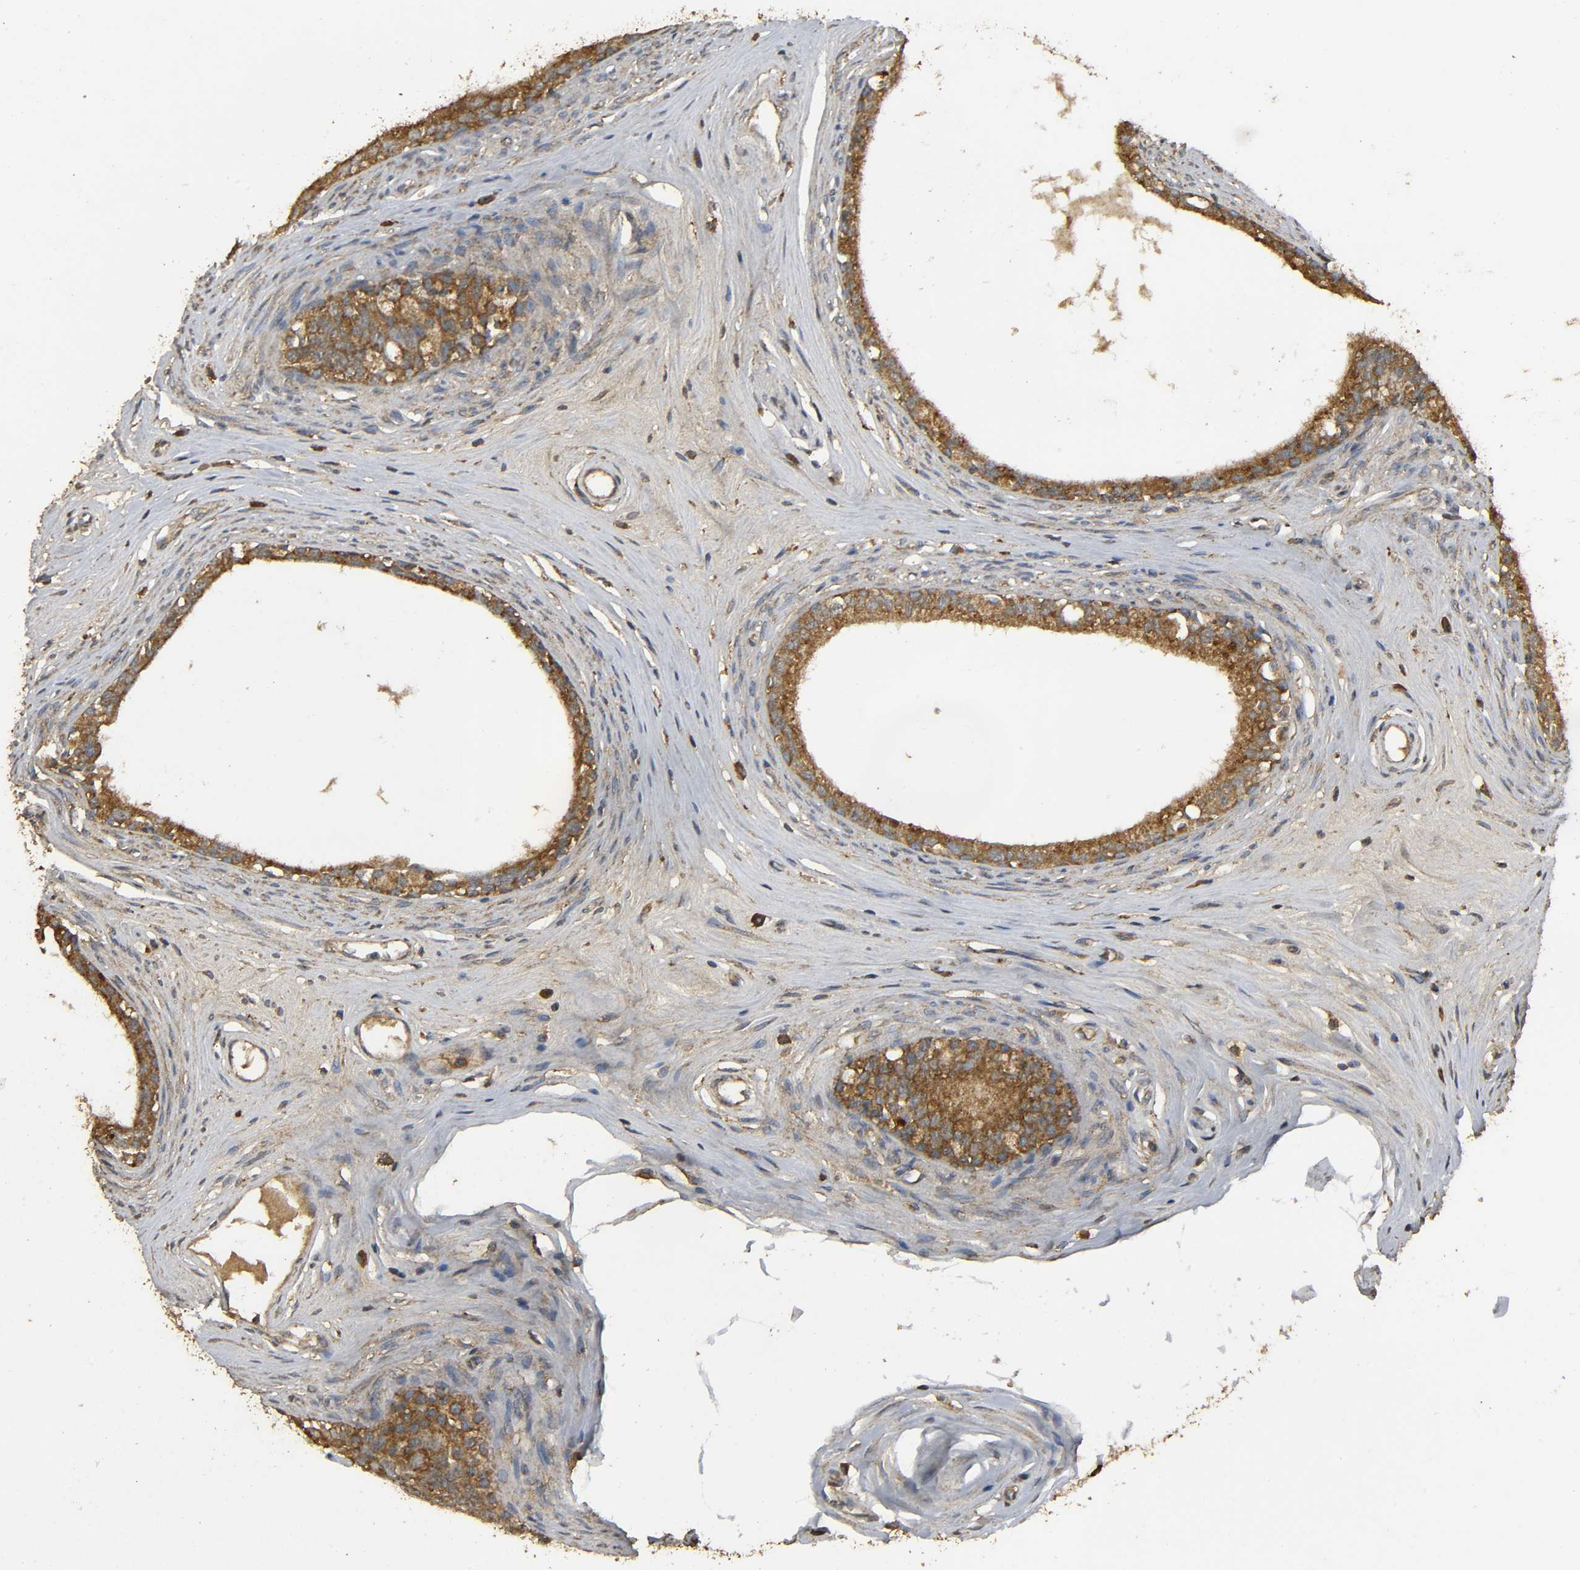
{"staining": {"intensity": "moderate", "quantity": ">75%", "location": "cytoplasmic/membranous"}, "tissue": "epididymis", "cell_type": "Glandular cells", "image_type": "normal", "snomed": [{"axis": "morphology", "description": "Normal tissue, NOS"}, {"axis": "morphology", "description": "Inflammation, NOS"}, {"axis": "topography", "description": "Epididymis"}], "caption": "A brown stain highlights moderate cytoplasmic/membranous staining of a protein in glandular cells of normal epididymis. (Stains: DAB in brown, nuclei in blue, Microscopy: brightfield microscopy at high magnification).", "gene": "DDX6", "patient": {"sex": "male", "age": 84}}